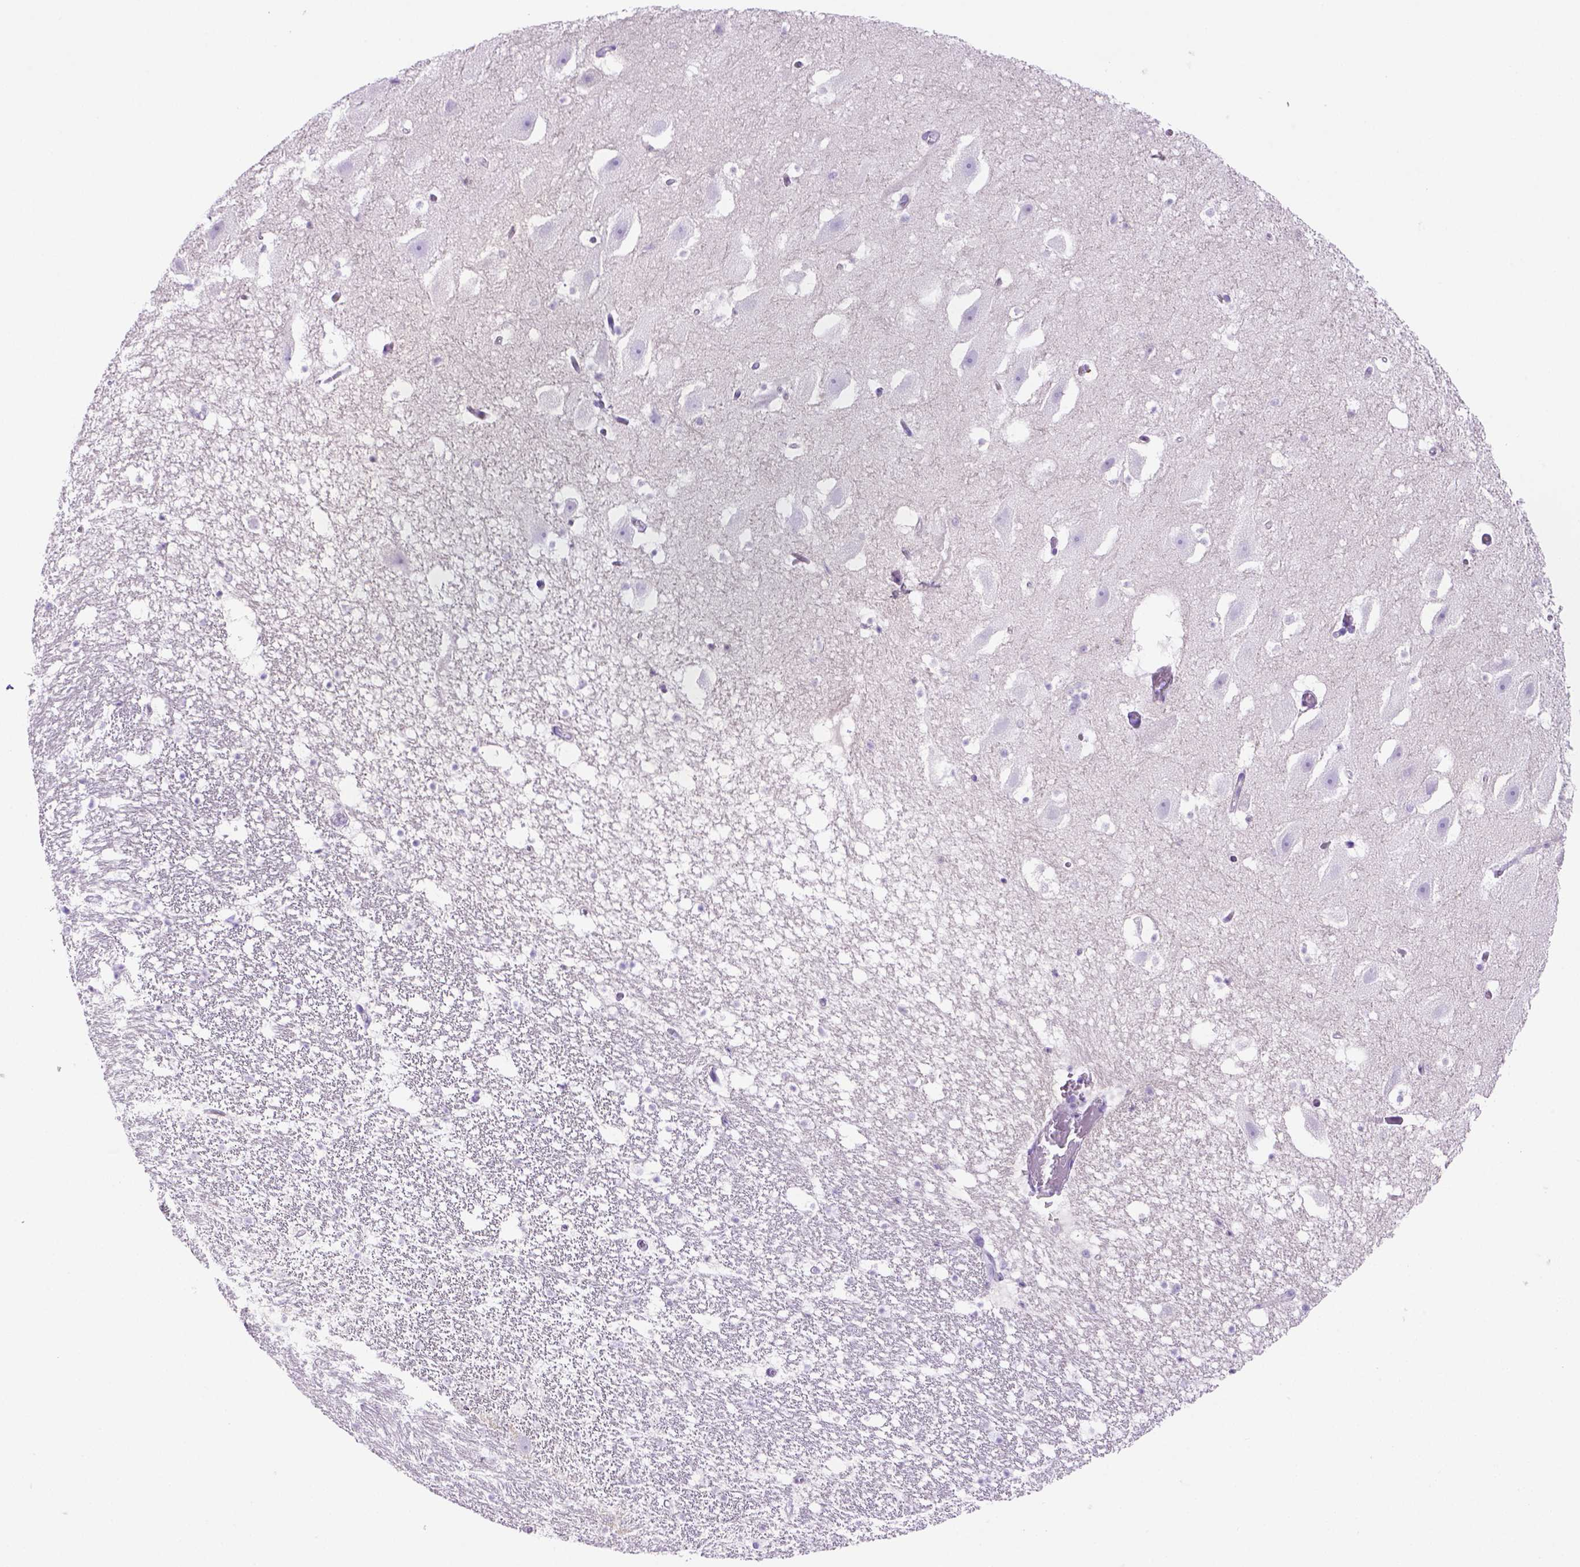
{"staining": {"intensity": "negative", "quantity": "none", "location": "none"}, "tissue": "hippocampus", "cell_type": "Glial cells", "image_type": "normal", "snomed": [{"axis": "morphology", "description": "Normal tissue, NOS"}, {"axis": "topography", "description": "Hippocampus"}], "caption": "DAB (3,3'-diaminobenzidine) immunohistochemical staining of normal hippocampus displays no significant expression in glial cells.", "gene": "SIRPD", "patient": {"sex": "male", "age": 26}}